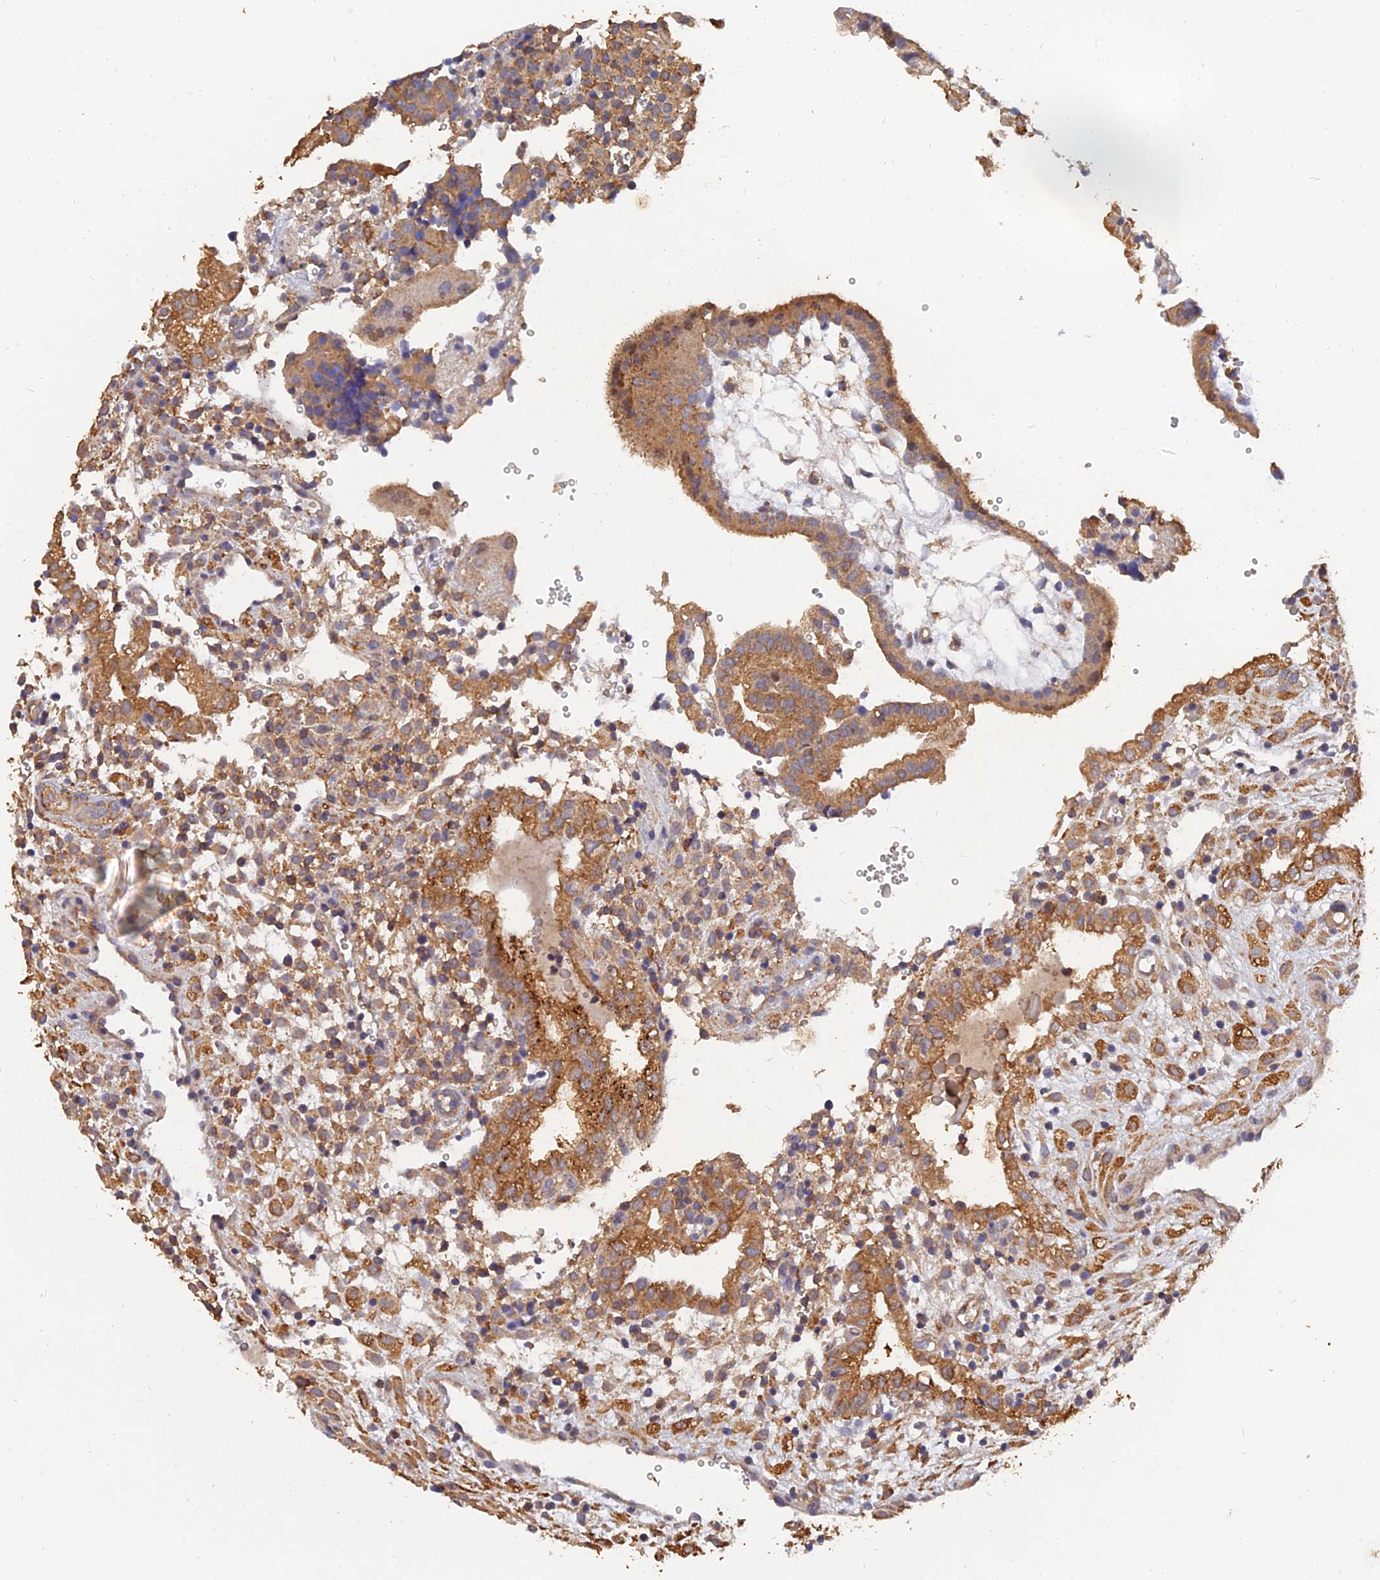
{"staining": {"intensity": "weak", "quantity": ">75%", "location": "cytoplasmic/membranous"}, "tissue": "placenta", "cell_type": "Decidual cells", "image_type": "normal", "snomed": [{"axis": "morphology", "description": "Normal tissue, NOS"}, {"axis": "topography", "description": "Placenta"}], "caption": "Placenta stained with DAB immunohistochemistry (IHC) demonstrates low levels of weak cytoplasmic/membranous staining in approximately >75% of decidual cells.", "gene": "SLC38A11", "patient": {"sex": "female", "age": 18}}